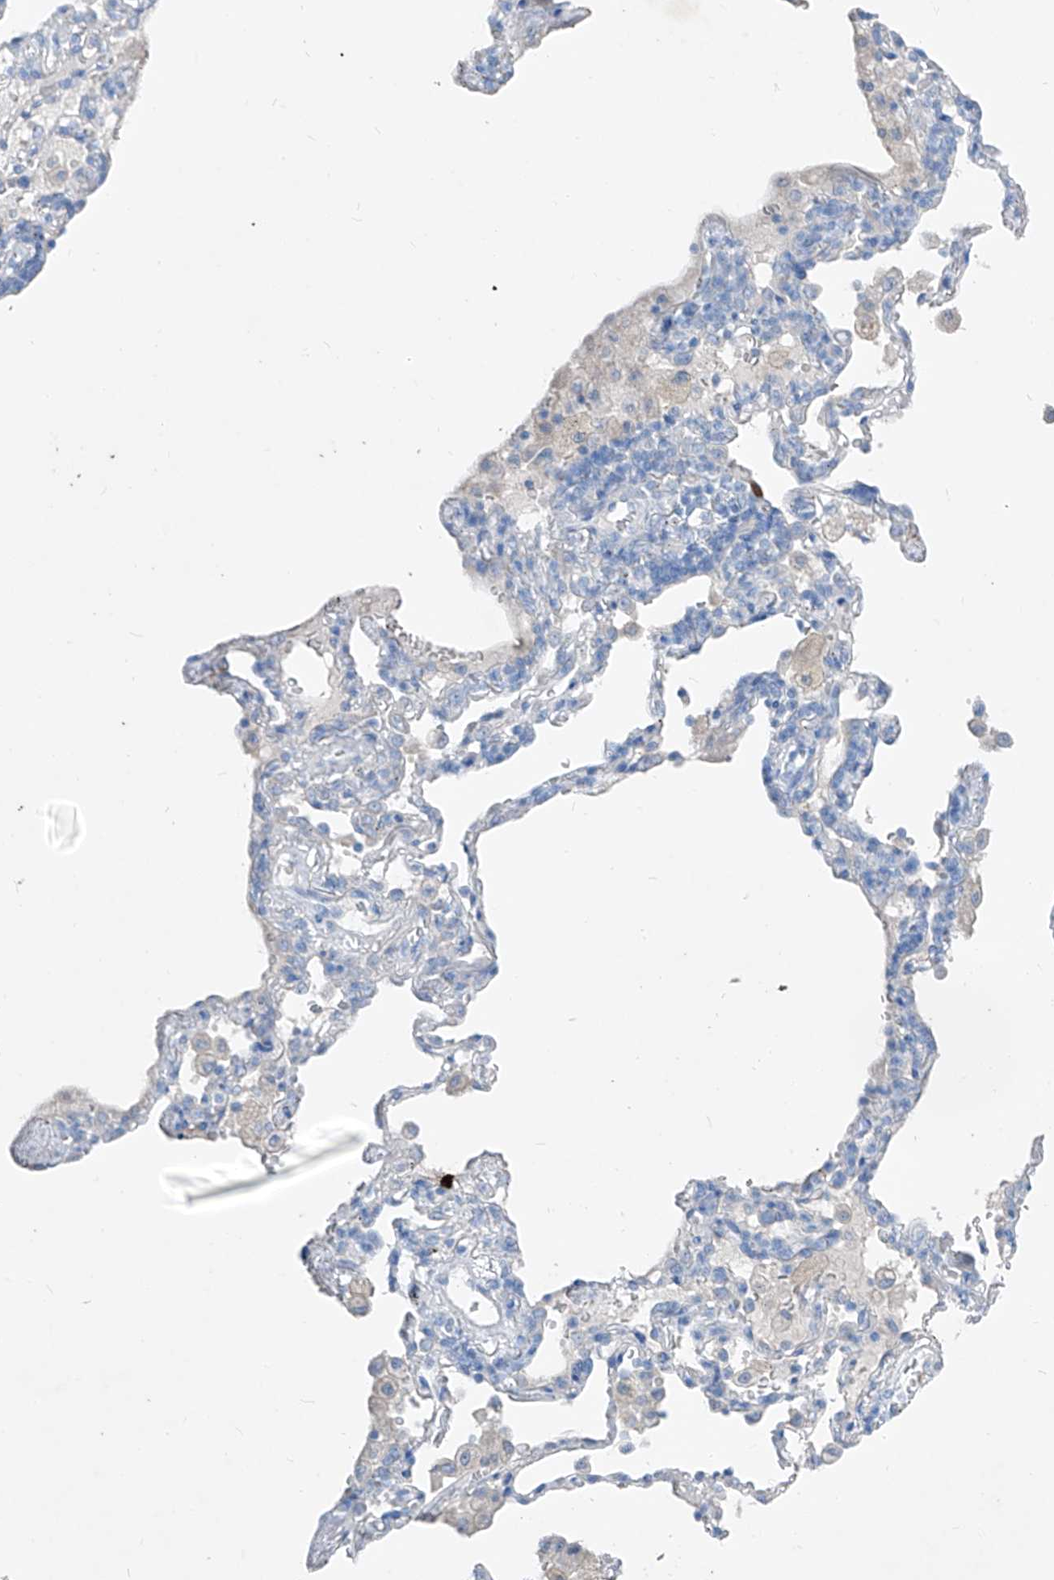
{"staining": {"intensity": "strong", "quantity": "25%-75%", "location": "cytoplasmic/membranous"}, "tissue": "lung cancer", "cell_type": "Tumor cells", "image_type": "cancer", "snomed": [{"axis": "morphology", "description": "Squamous cell carcinoma, NOS"}, {"axis": "topography", "description": "Lung"}], "caption": "Immunohistochemical staining of human lung squamous cell carcinoma displays strong cytoplasmic/membranous protein positivity in approximately 25%-75% of tumor cells. (Stains: DAB (3,3'-diaminobenzidine) in brown, nuclei in blue, Microscopy: brightfield microscopy at high magnification).", "gene": "FRS3", "patient": {"sex": "female", "age": 73}}